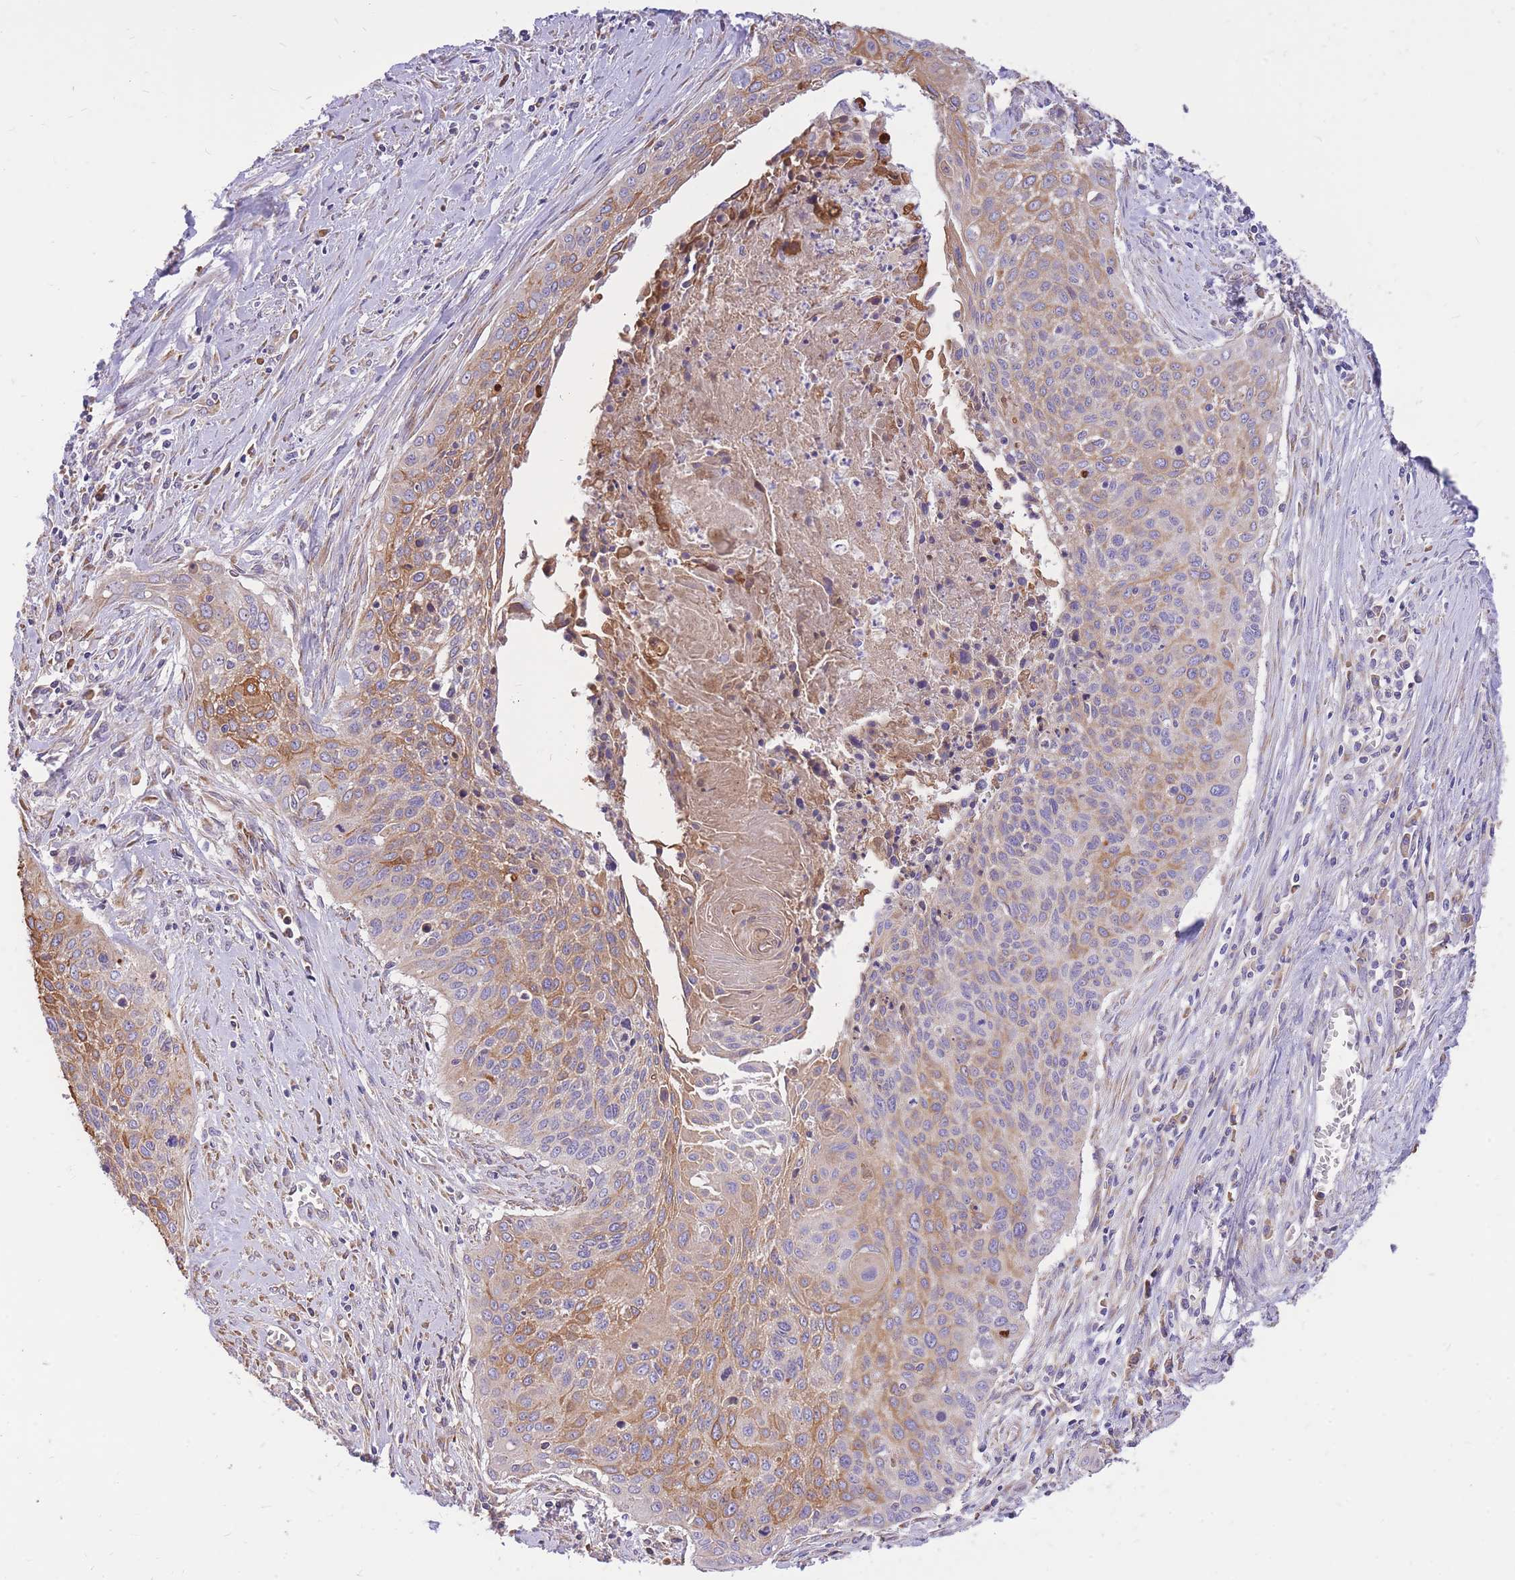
{"staining": {"intensity": "moderate", "quantity": "25%-75%", "location": "cytoplasmic/membranous"}, "tissue": "cervical cancer", "cell_type": "Tumor cells", "image_type": "cancer", "snomed": [{"axis": "morphology", "description": "Squamous cell carcinoma, NOS"}, {"axis": "topography", "description": "Cervix"}], "caption": "High-power microscopy captured an IHC image of cervical cancer (squamous cell carcinoma), revealing moderate cytoplasmic/membranous staining in approximately 25%-75% of tumor cells.", "gene": "GBP7", "patient": {"sex": "female", "age": 55}}